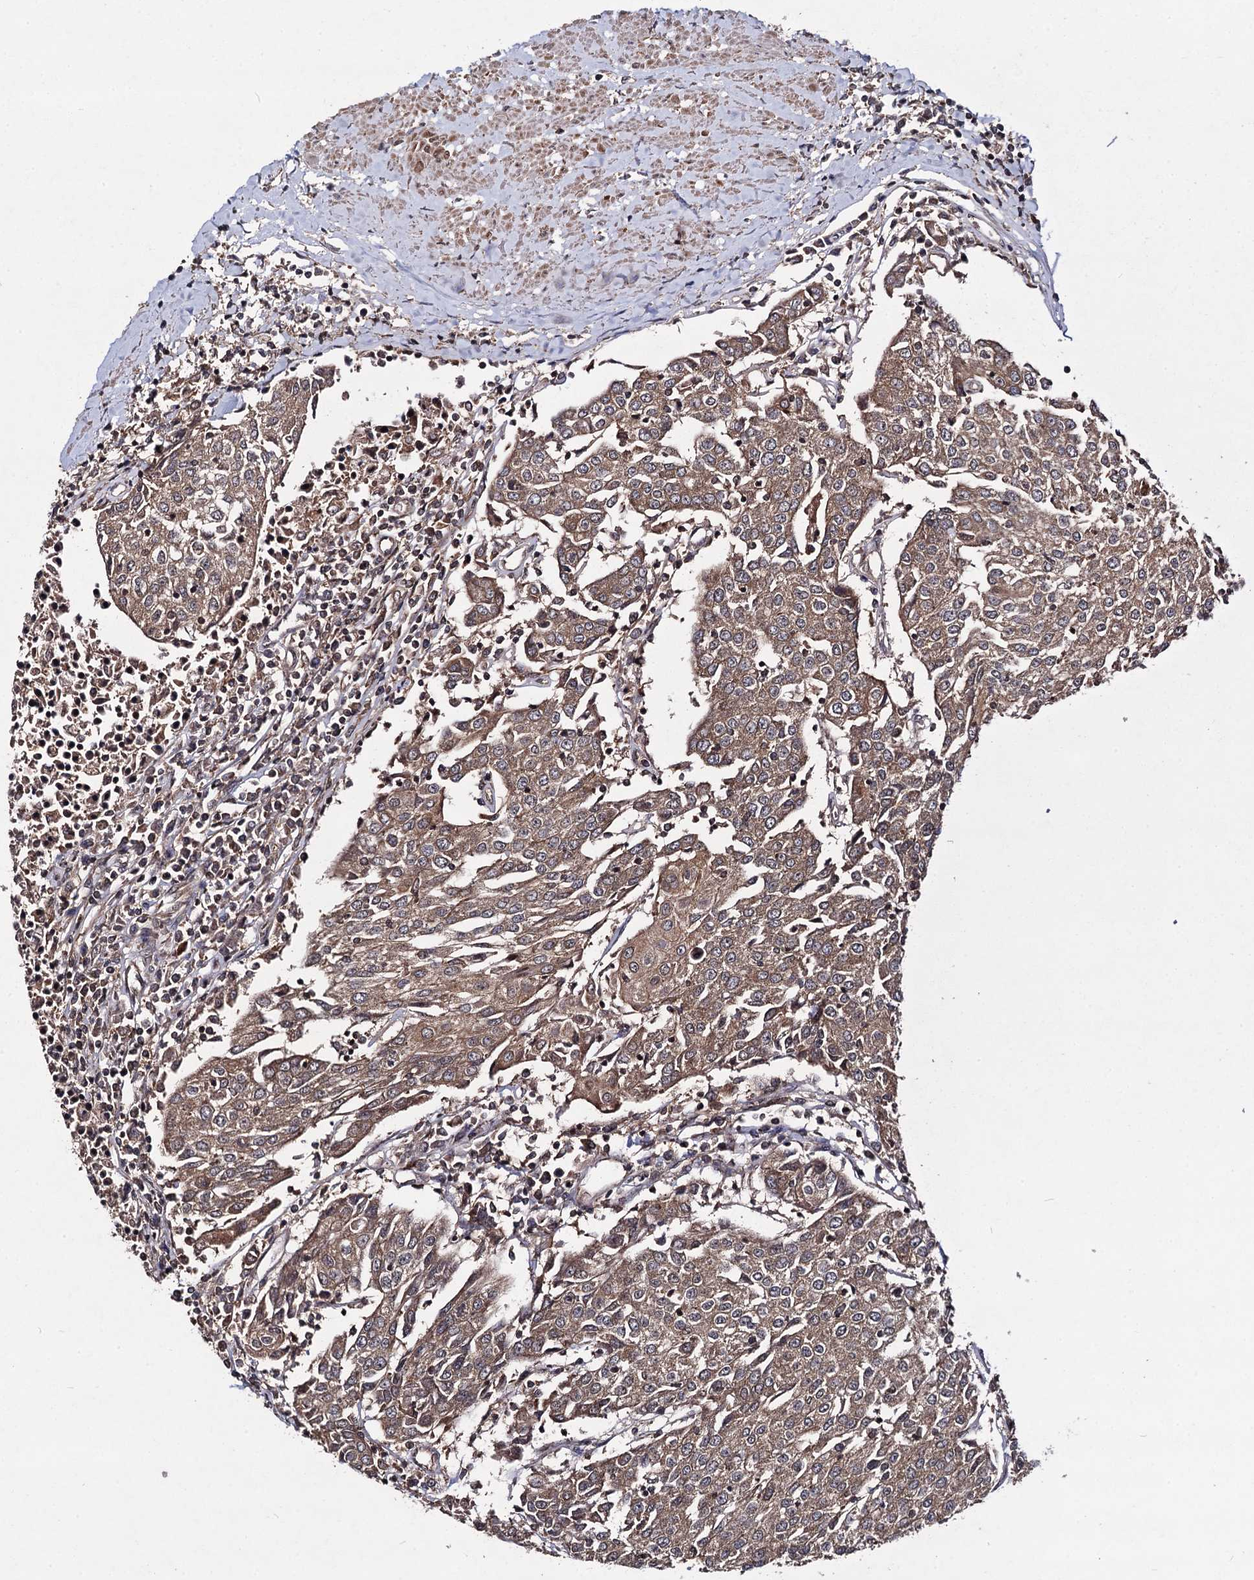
{"staining": {"intensity": "moderate", "quantity": ">75%", "location": "cytoplasmic/membranous"}, "tissue": "urothelial cancer", "cell_type": "Tumor cells", "image_type": "cancer", "snomed": [{"axis": "morphology", "description": "Urothelial carcinoma, High grade"}, {"axis": "topography", "description": "Urinary bladder"}], "caption": "Urothelial carcinoma (high-grade) stained for a protein reveals moderate cytoplasmic/membranous positivity in tumor cells.", "gene": "KXD1", "patient": {"sex": "female", "age": 85}}